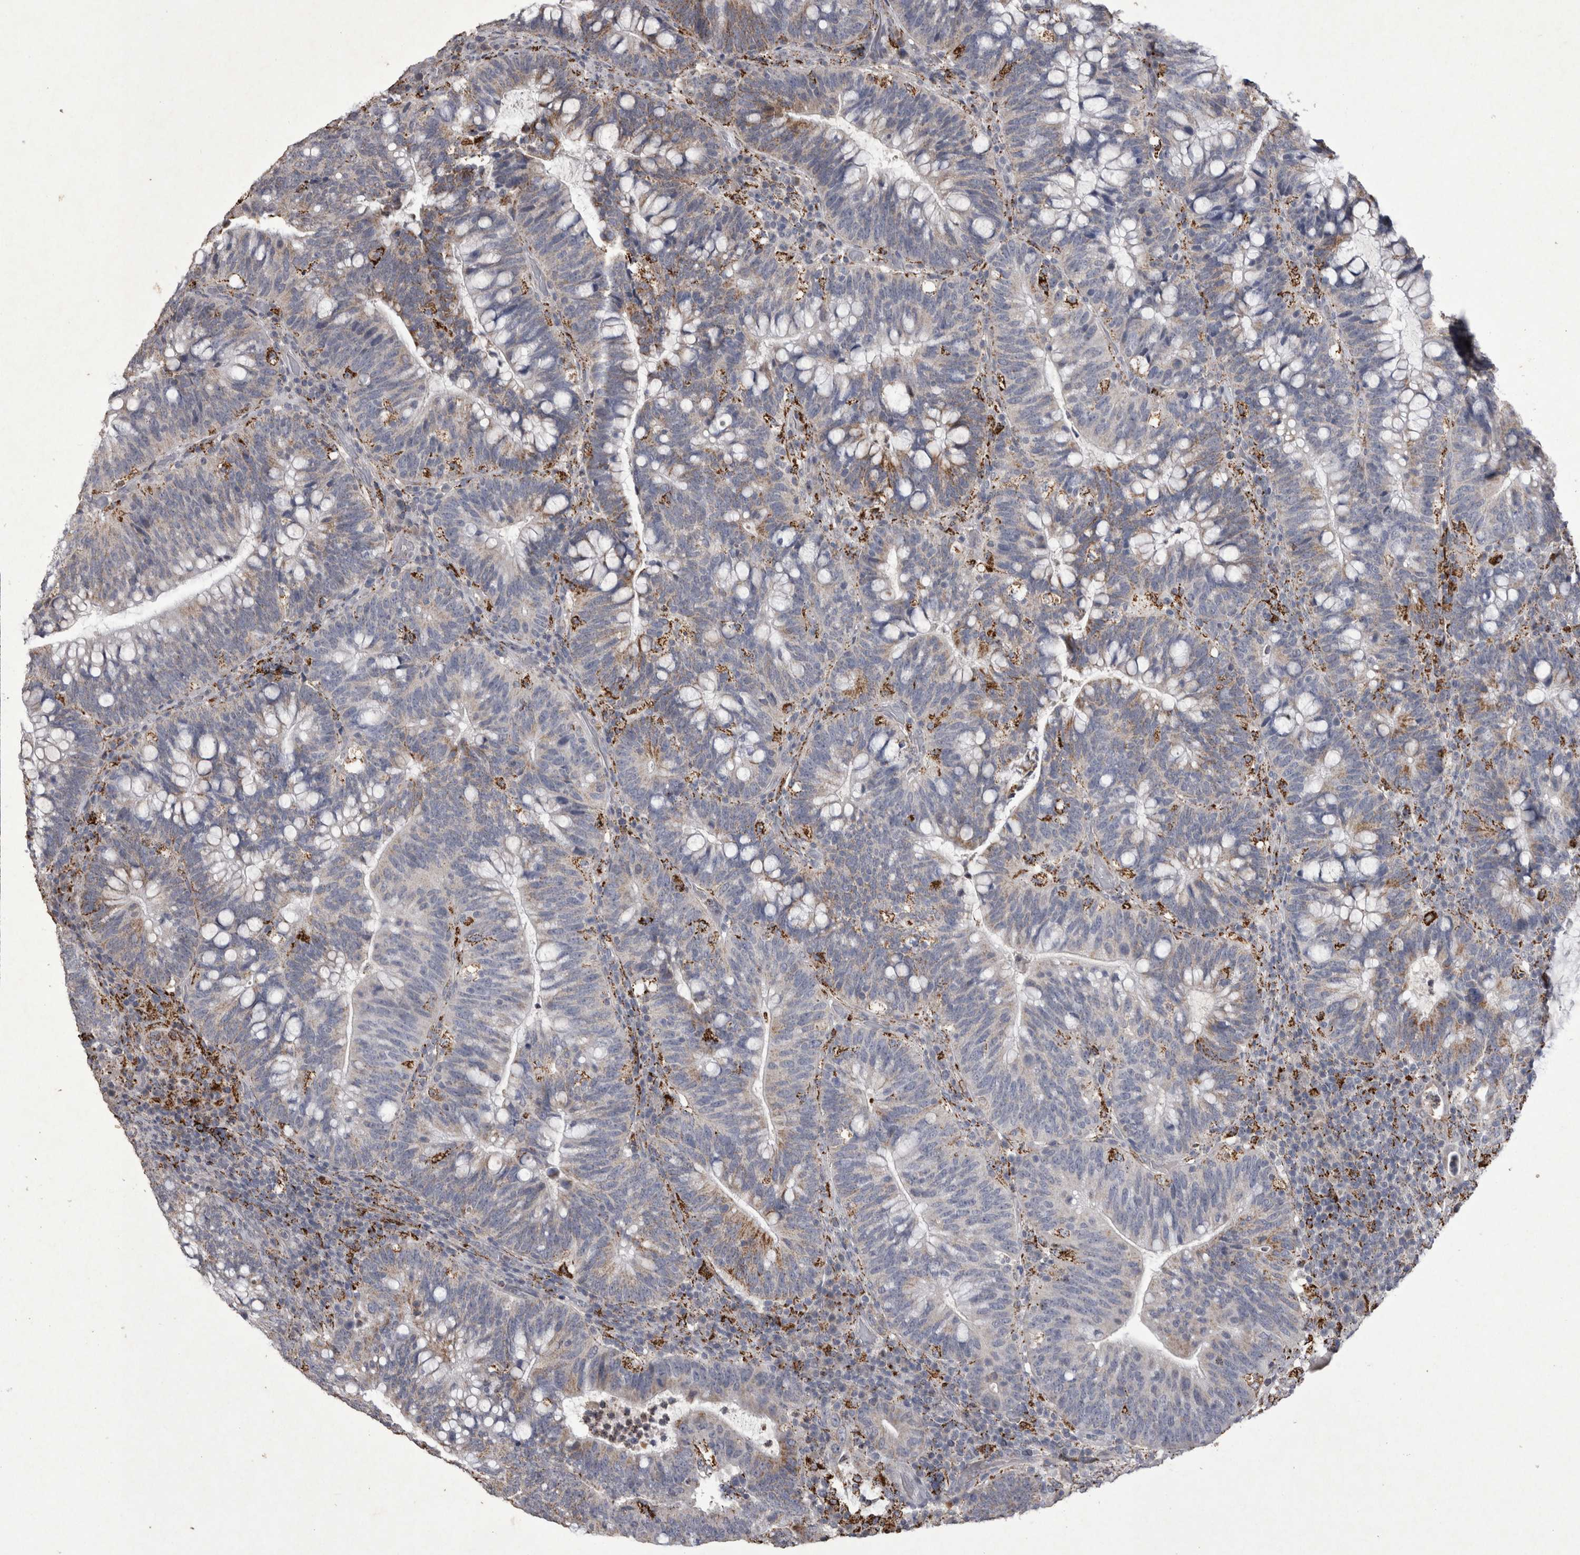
{"staining": {"intensity": "weak", "quantity": "<25%", "location": "cytoplasmic/membranous"}, "tissue": "colorectal cancer", "cell_type": "Tumor cells", "image_type": "cancer", "snomed": [{"axis": "morphology", "description": "Adenocarcinoma, NOS"}, {"axis": "topography", "description": "Colon"}], "caption": "Immunohistochemistry (IHC) micrograph of neoplastic tissue: adenocarcinoma (colorectal) stained with DAB displays no significant protein expression in tumor cells.", "gene": "DKK3", "patient": {"sex": "female", "age": 66}}